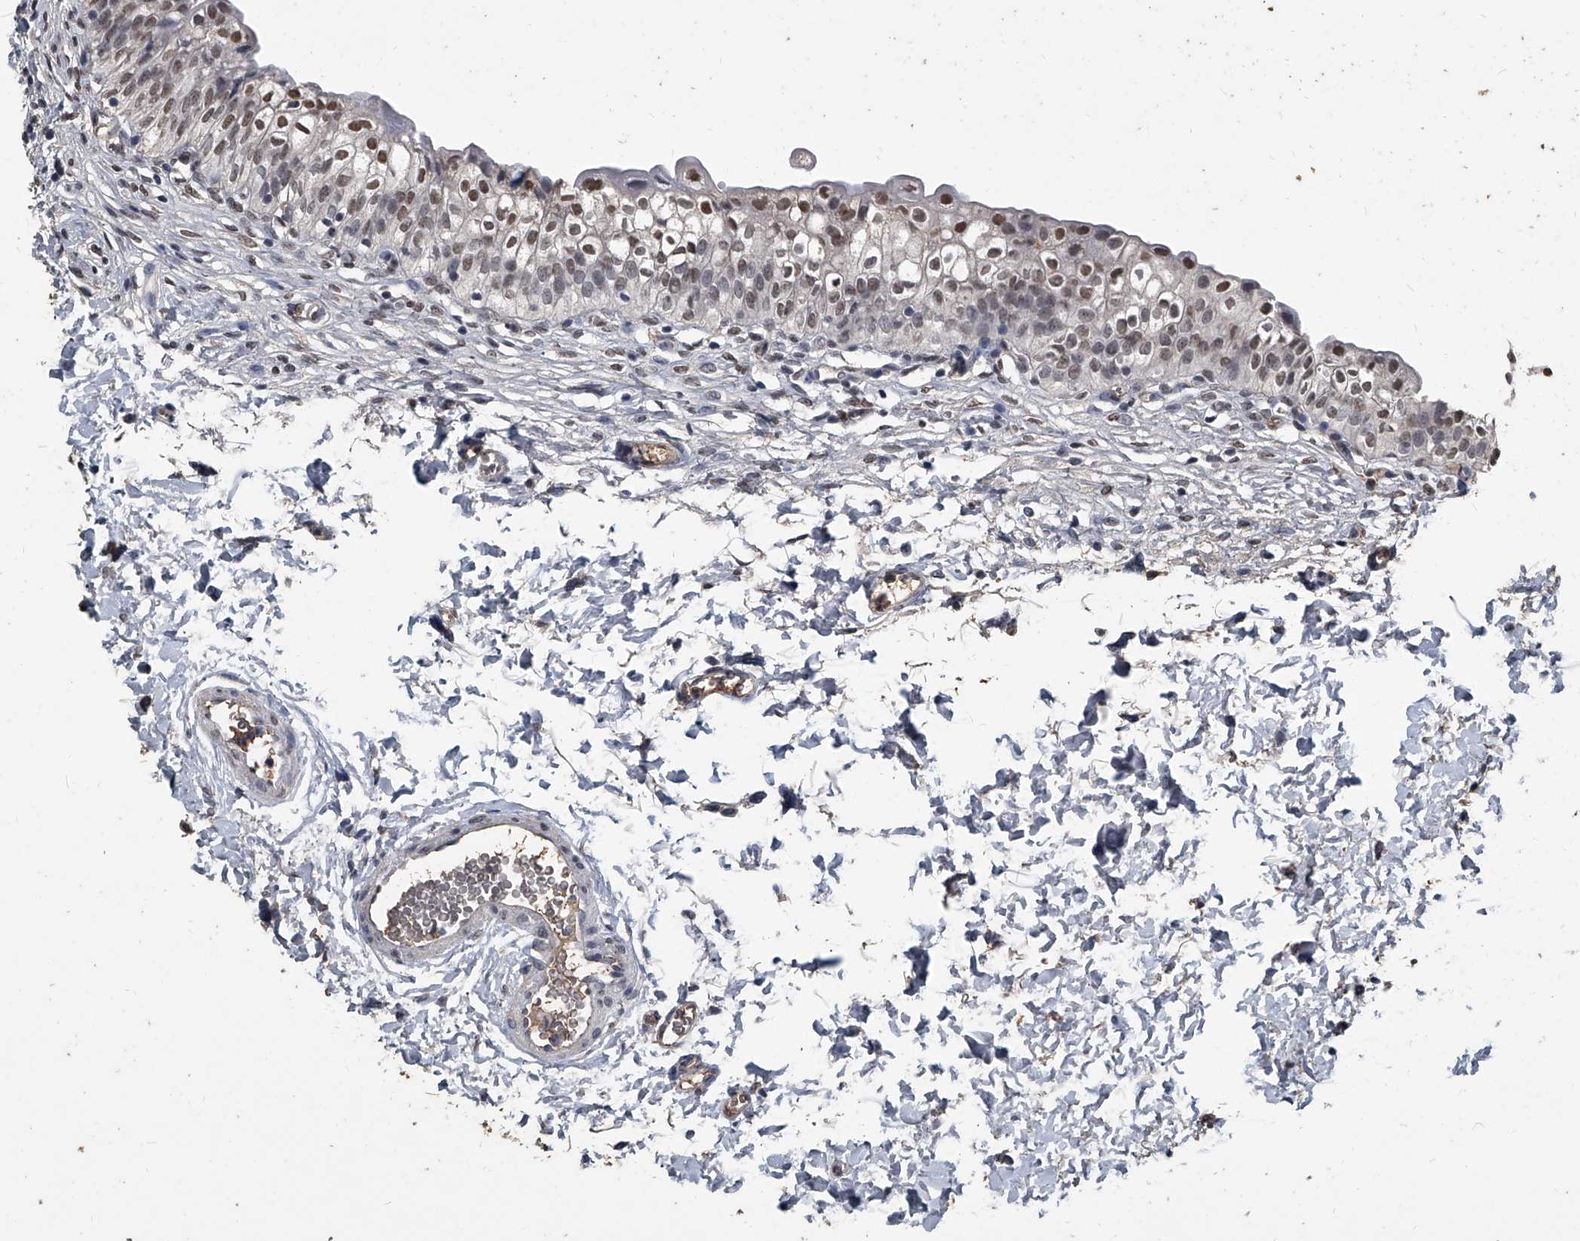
{"staining": {"intensity": "moderate", "quantity": ">75%", "location": "nuclear"}, "tissue": "urinary bladder", "cell_type": "Urothelial cells", "image_type": "normal", "snomed": [{"axis": "morphology", "description": "Normal tissue, NOS"}, {"axis": "topography", "description": "Urinary bladder"}], "caption": "Benign urinary bladder displays moderate nuclear staining in approximately >75% of urothelial cells, visualized by immunohistochemistry.", "gene": "MATR3", "patient": {"sex": "male", "age": 55}}